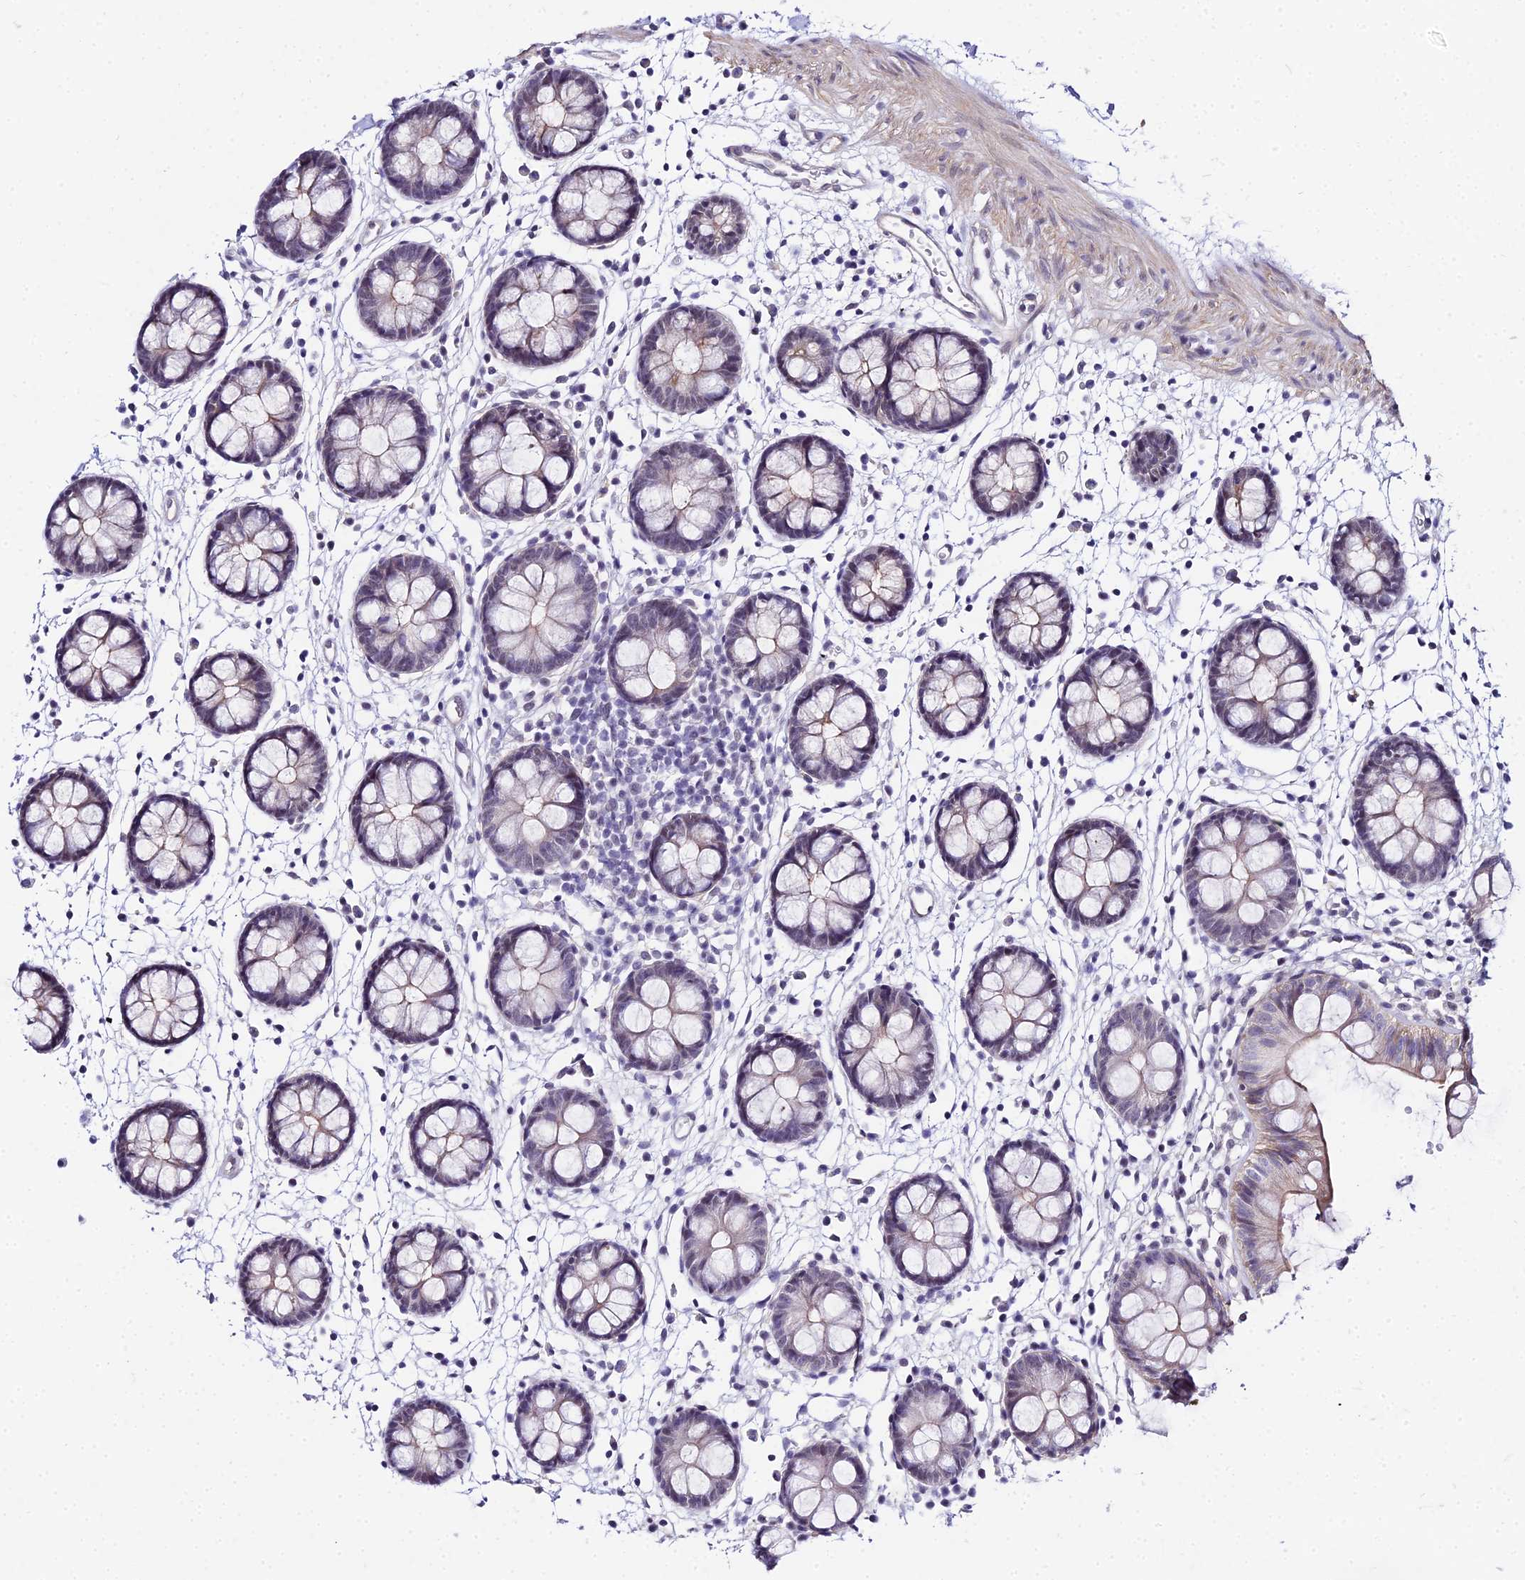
{"staining": {"intensity": "weak", "quantity": "25%-75%", "location": "cytoplasmic/membranous"}, "tissue": "colon", "cell_type": "Endothelial cells", "image_type": "normal", "snomed": [{"axis": "morphology", "description": "Normal tissue, NOS"}, {"axis": "topography", "description": "Colon"}], "caption": "IHC photomicrograph of unremarkable human colon stained for a protein (brown), which reveals low levels of weak cytoplasmic/membranous staining in about 25%-75% of endothelial cells.", "gene": "ZNF628", "patient": {"sex": "male", "age": 56}}